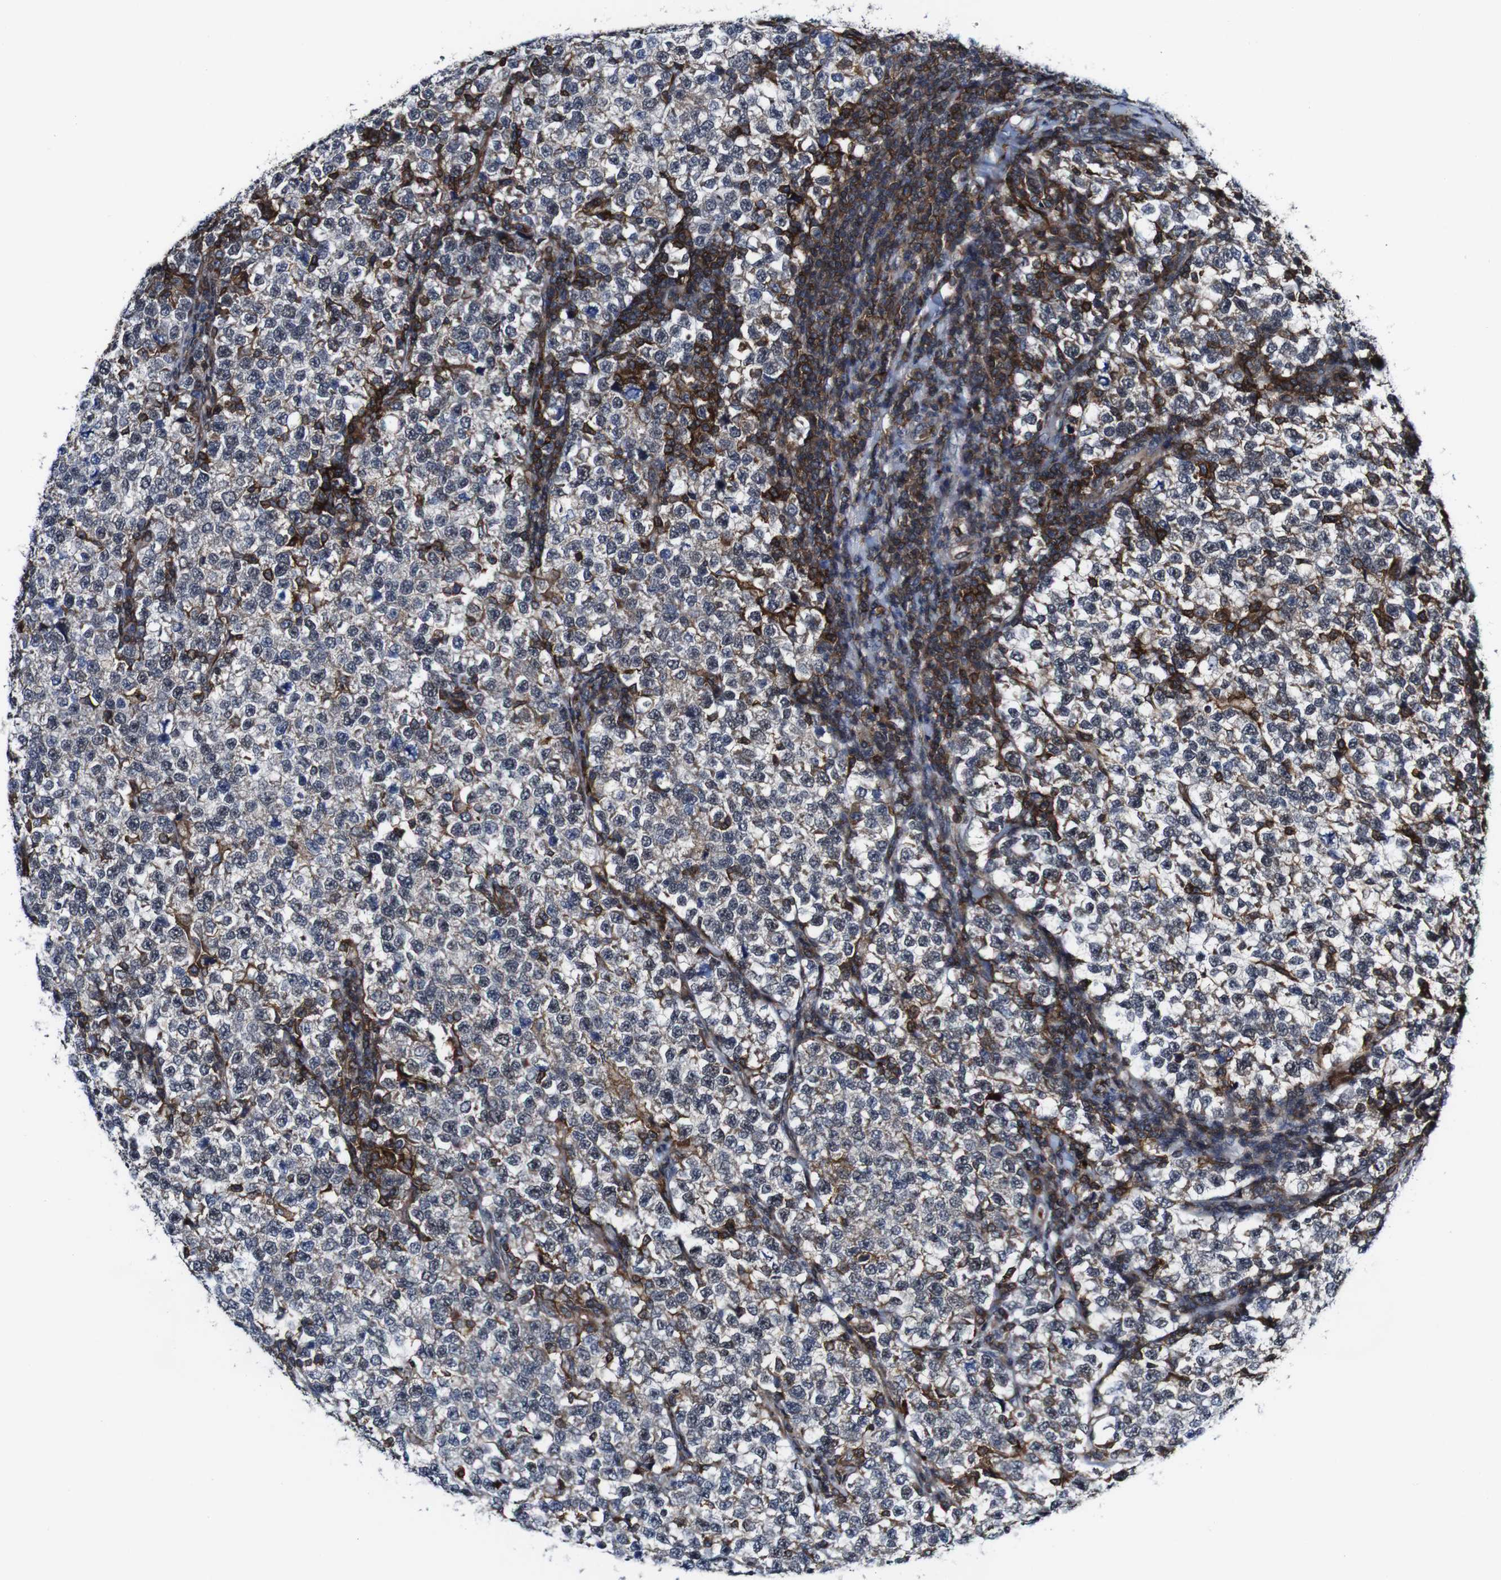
{"staining": {"intensity": "weak", "quantity": ">75%", "location": "cytoplasmic/membranous"}, "tissue": "testis cancer", "cell_type": "Tumor cells", "image_type": "cancer", "snomed": [{"axis": "morphology", "description": "Normal tissue, NOS"}, {"axis": "morphology", "description": "Seminoma, NOS"}, {"axis": "topography", "description": "Testis"}], "caption": "Tumor cells reveal weak cytoplasmic/membranous staining in approximately >75% of cells in testis cancer (seminoma).", "gene": "JAK2", "patient": {"sex": "male", "age": 43}}